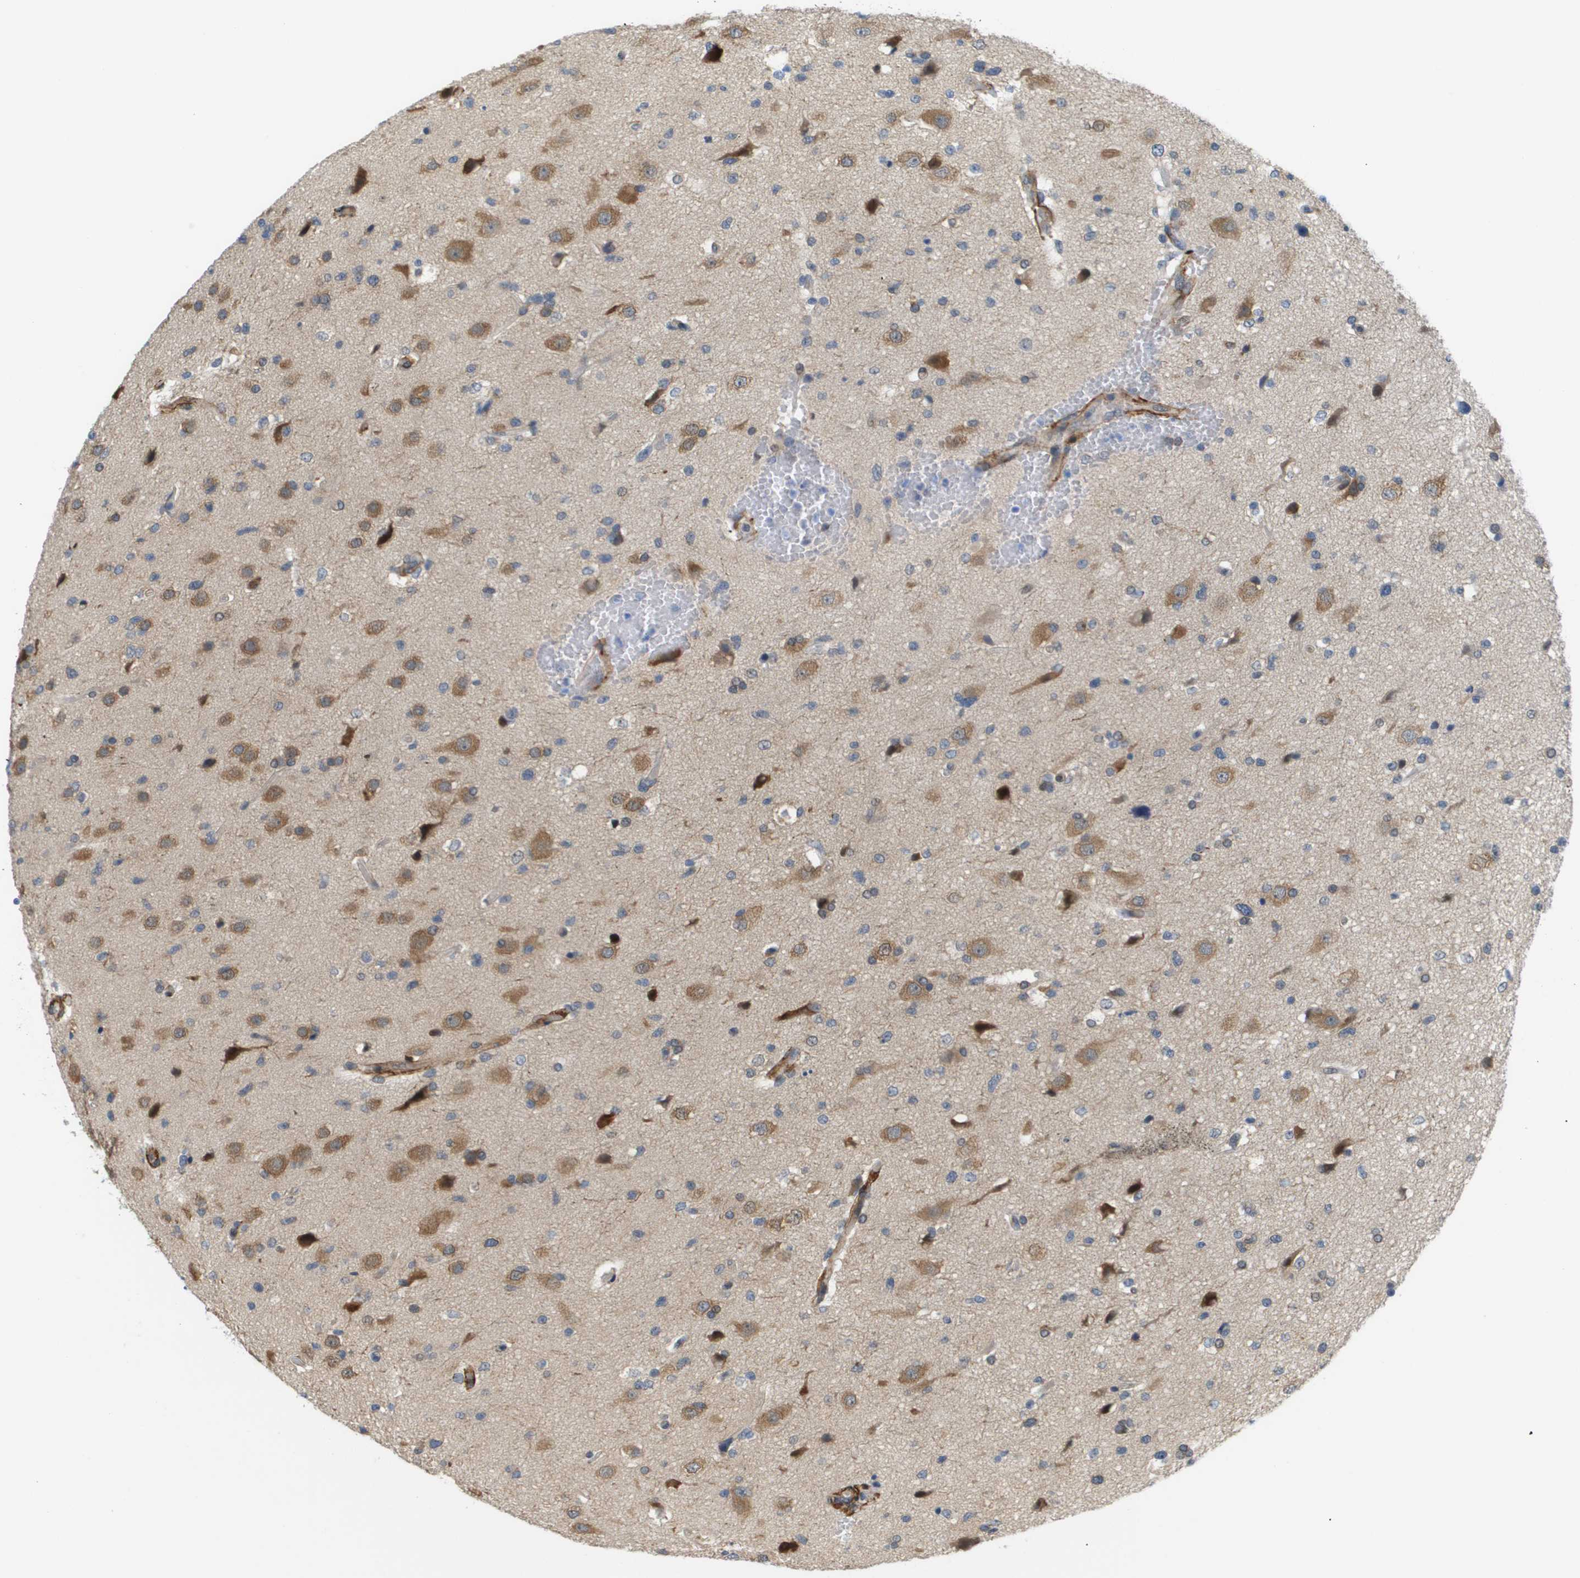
{"staining": {"intensity": "weak", "quantity": "25%-75%", "location": "cytoplasmic/membranous"}, "tissue": "glioma", "cell_type": "Tumor cells", "image_type": "cancer", "snomed": [{"axis": "morphology", "description": "Glioma, malignant, High grade"}, {"axis": "topography", "description": "Brain"}], "caption": "Immunohistochemical staining of human malignant glioma (high-grade) reveals low levels of weak cytoplasmic/membranous protein positivity in approximately 25%-75% of tumor cells.", "gene": "OTUD5", "patient": {"sex": "male", "age": 33}}